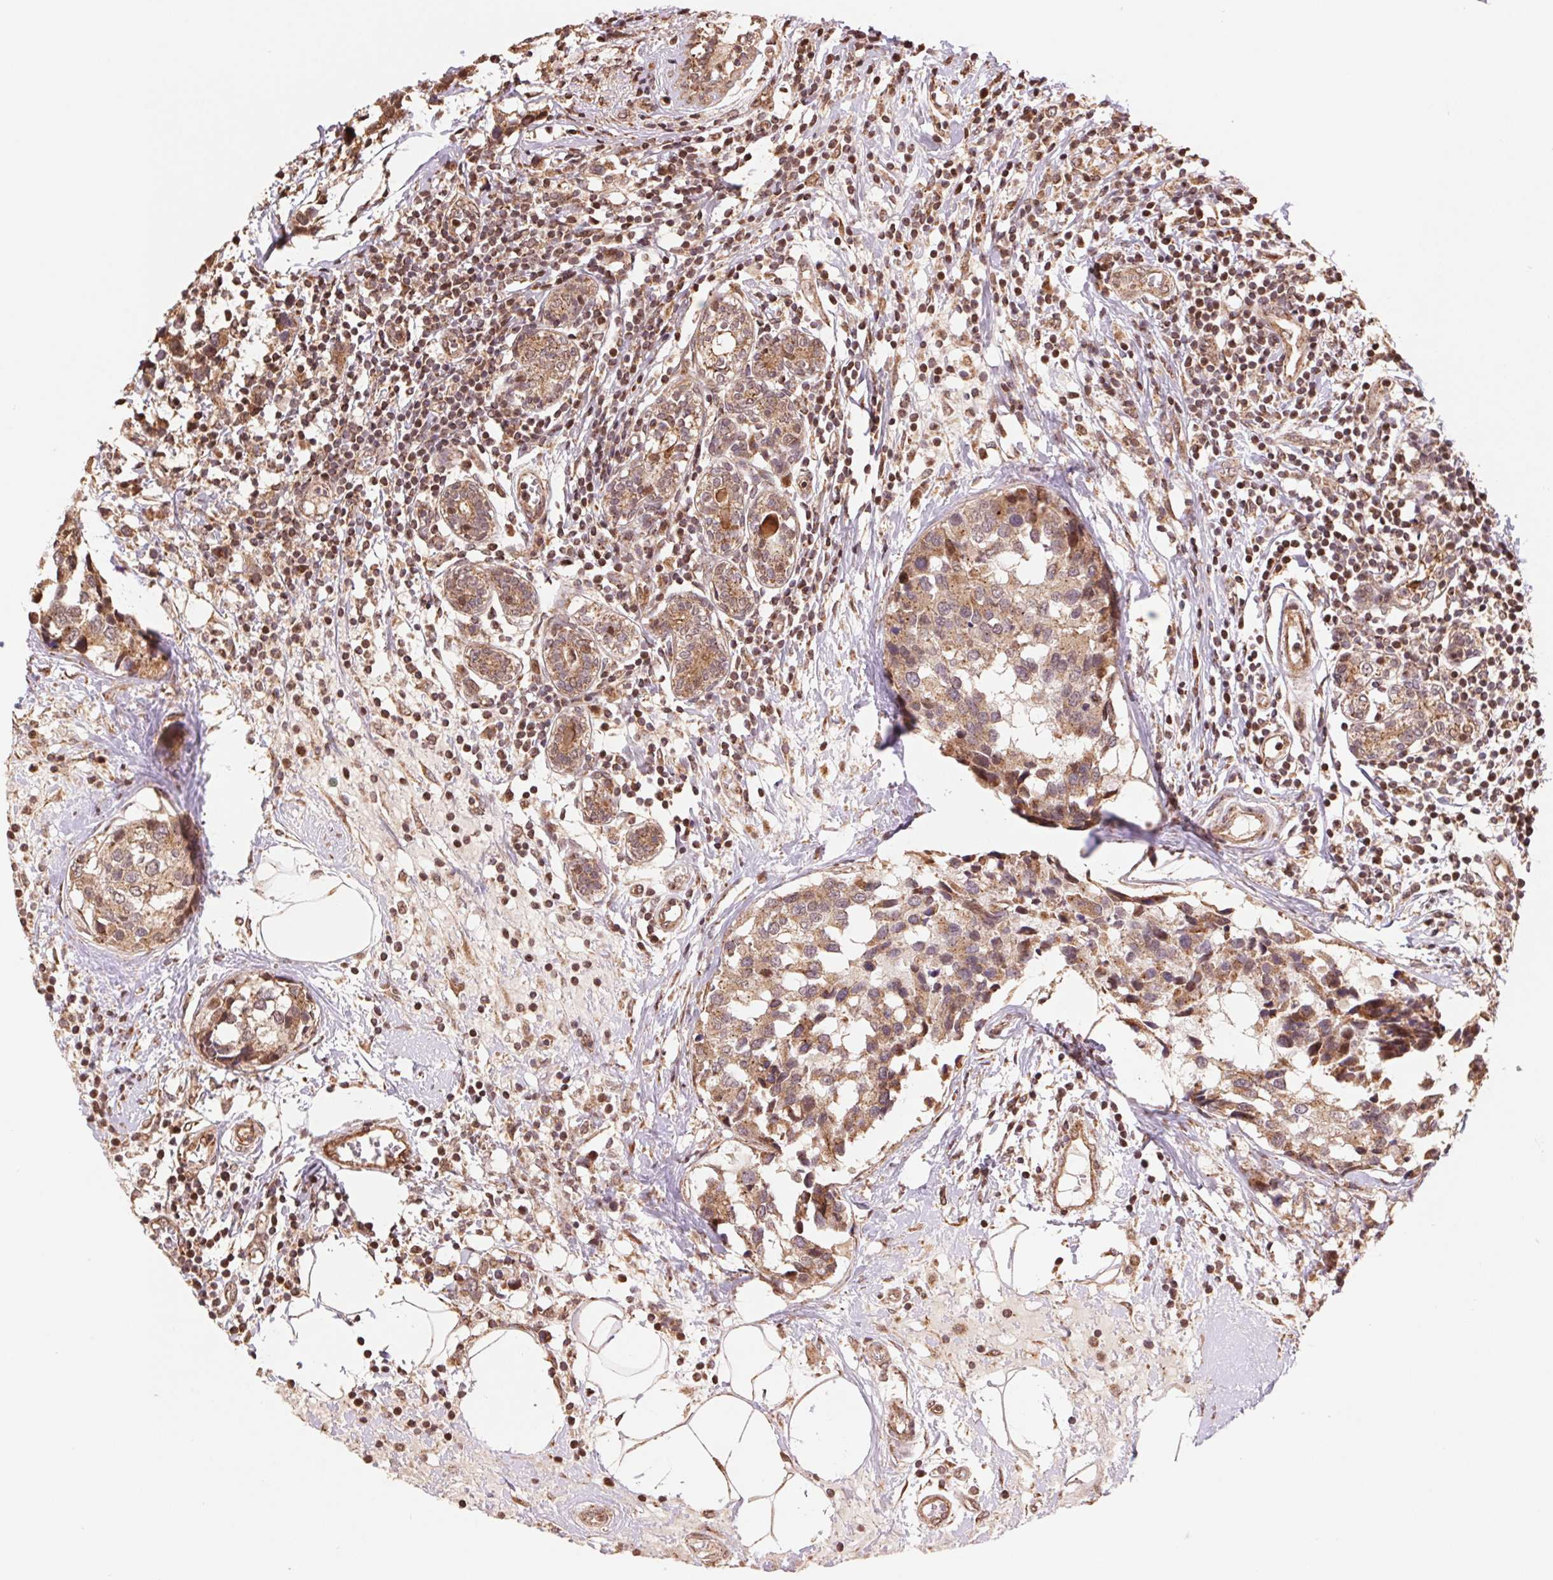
{"staining": {"intensity": "weak", "quantity": ">75%", "location": "cytoplasmic/membranous"}, "tissue": "breast cancer", "cell_type": "Tumor cells", "image_type": "cancer", "snomed": [{"axis": "morphology", "description": "Lobular carcinoma"}, {"axis": "topography", "description": "Breast"}], "caption": "About >75% of tumor cells in human lobular carcinoma (breast) reveal weak cytoplasmic/membranous protein staining as visualized by brown immunohistochemical staining.", "gene": "PDHA1", "patient": {"sex": "female", "age": 59}}